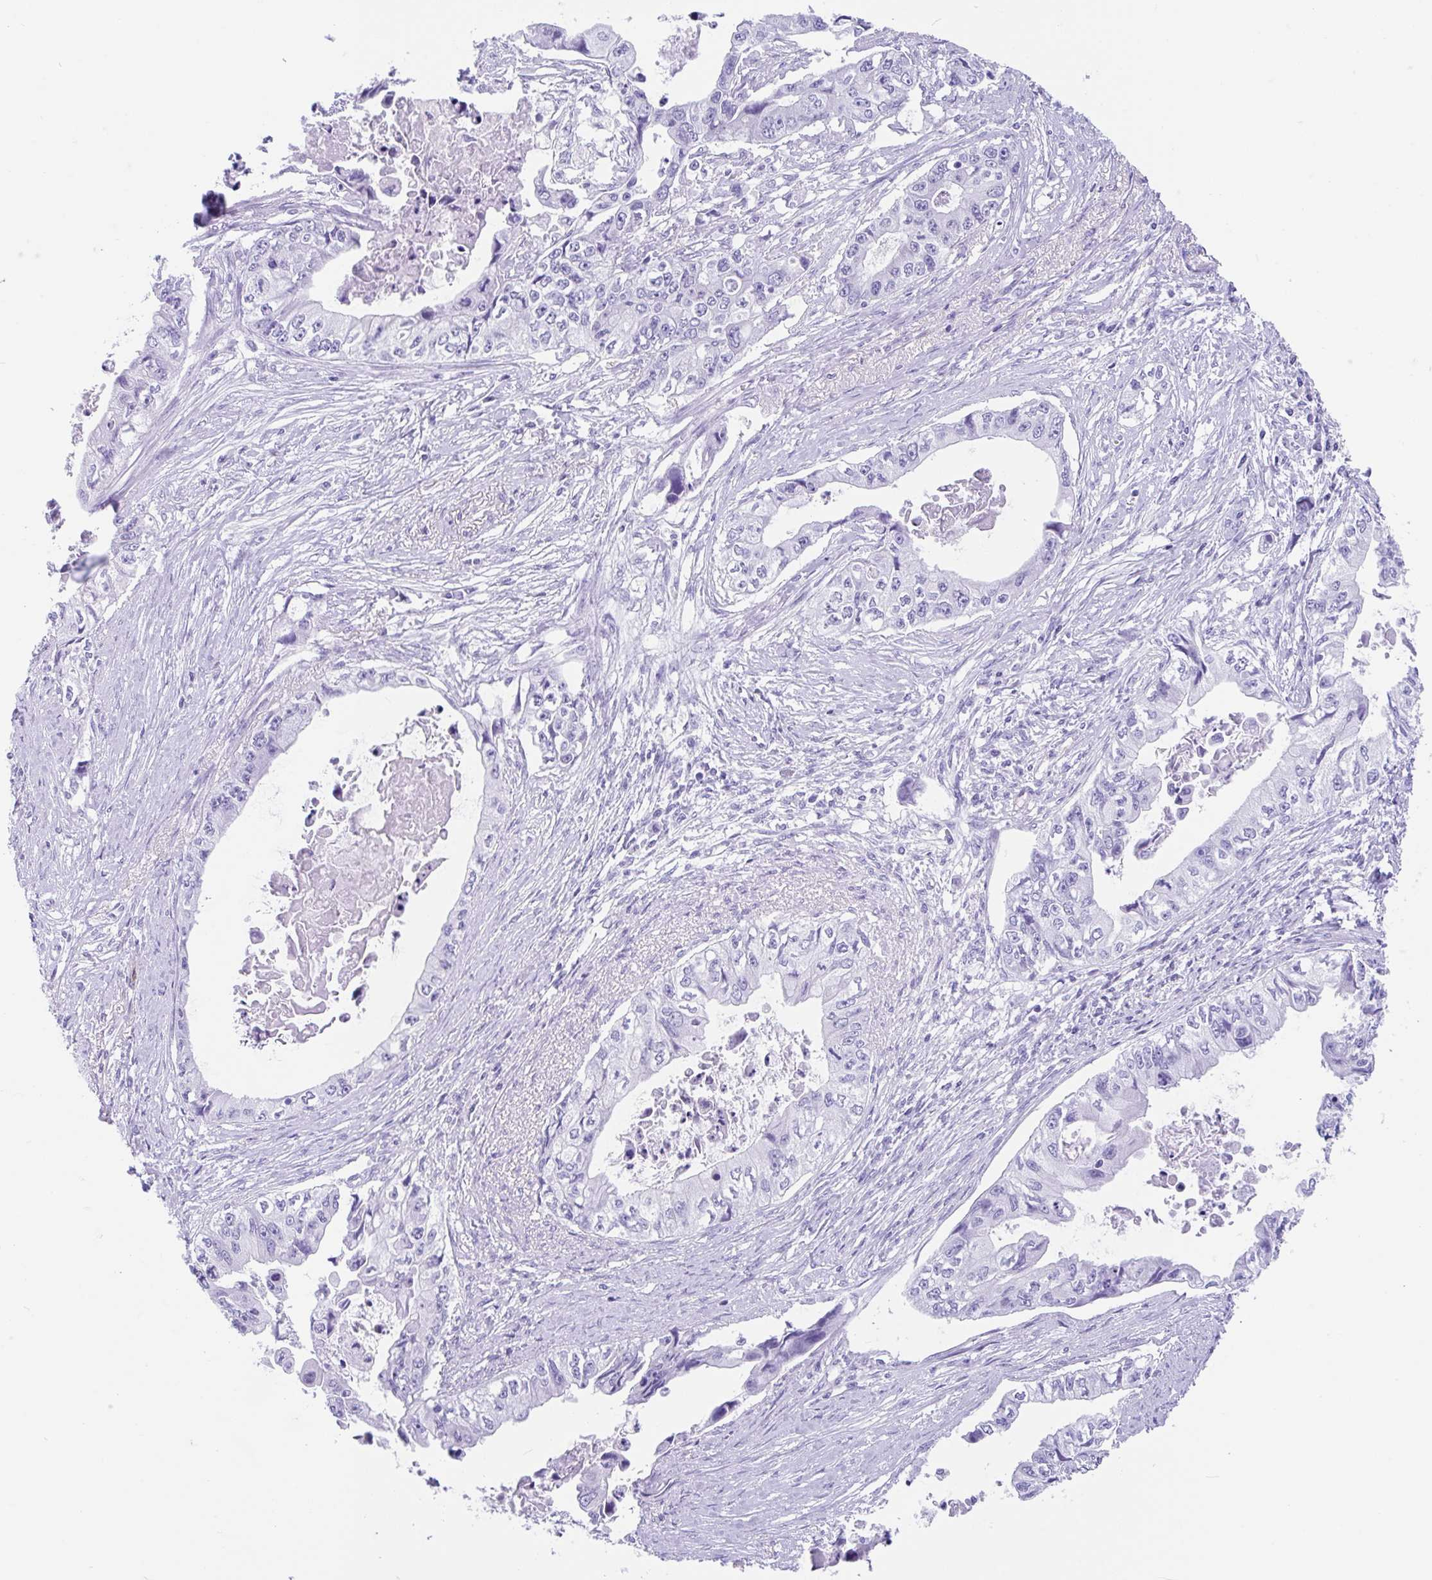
{"staining": {"intensity": "negative", "quantity": "none", "location": "none"}, "tissue": "pancreatic cancer", "cell_type": "Tumor cells", "image_type": "cancer", "snomed": [{"axis": "morphology", "description": "Adenocarcinoma, NOS"}, {"axis": "topography", "description": "Pancreas"}], "caption": "An IHC micrograph of pancreatic cancer is shown. There is no staining in tumor cells of pancreatic cancer. (DAB immunohistochemistry (IHC), high magnification).", "gene": "FAM107A", "patient": {"sex": "male", "age": 66}}